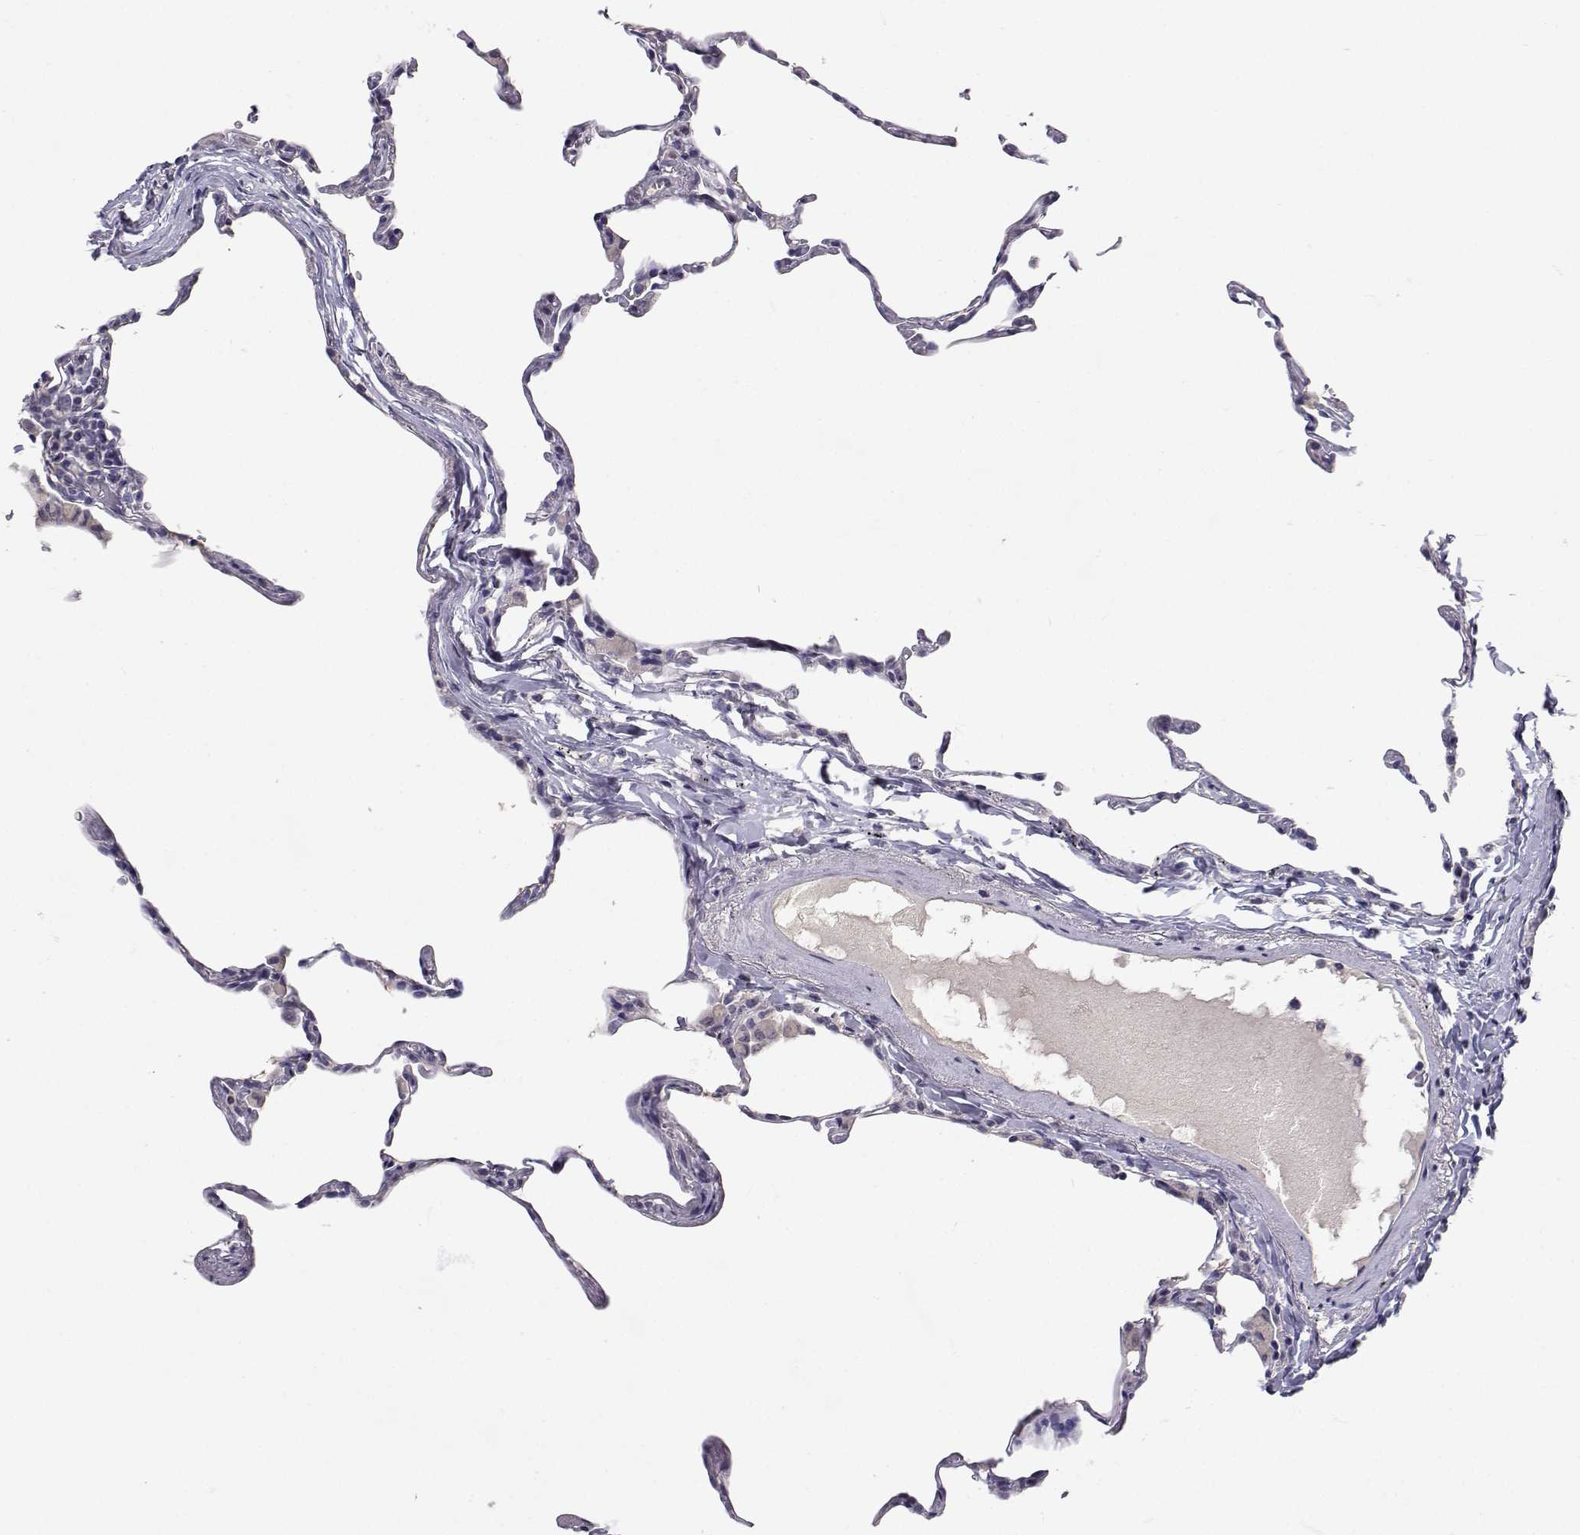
{"staining": {"intensity": "weak", "quantity": "<25%", "location": "cytoplasmic/membranous"}, "tissue": "lung", "cell_type": "Alveolar cells", "image_type": "normal", "snomed": [{"axis": "morphology", "description": "Normal tissue, NOS"}, {"axis": "topography", "description": "Lung"}], "caption": "IHC histopathology image of normal human lung stained for a protein (brown), which exhibits no positivity in alveolar cells.", "gene": "SLC6A3", "patient": {"sex": "female", "age": 57}}